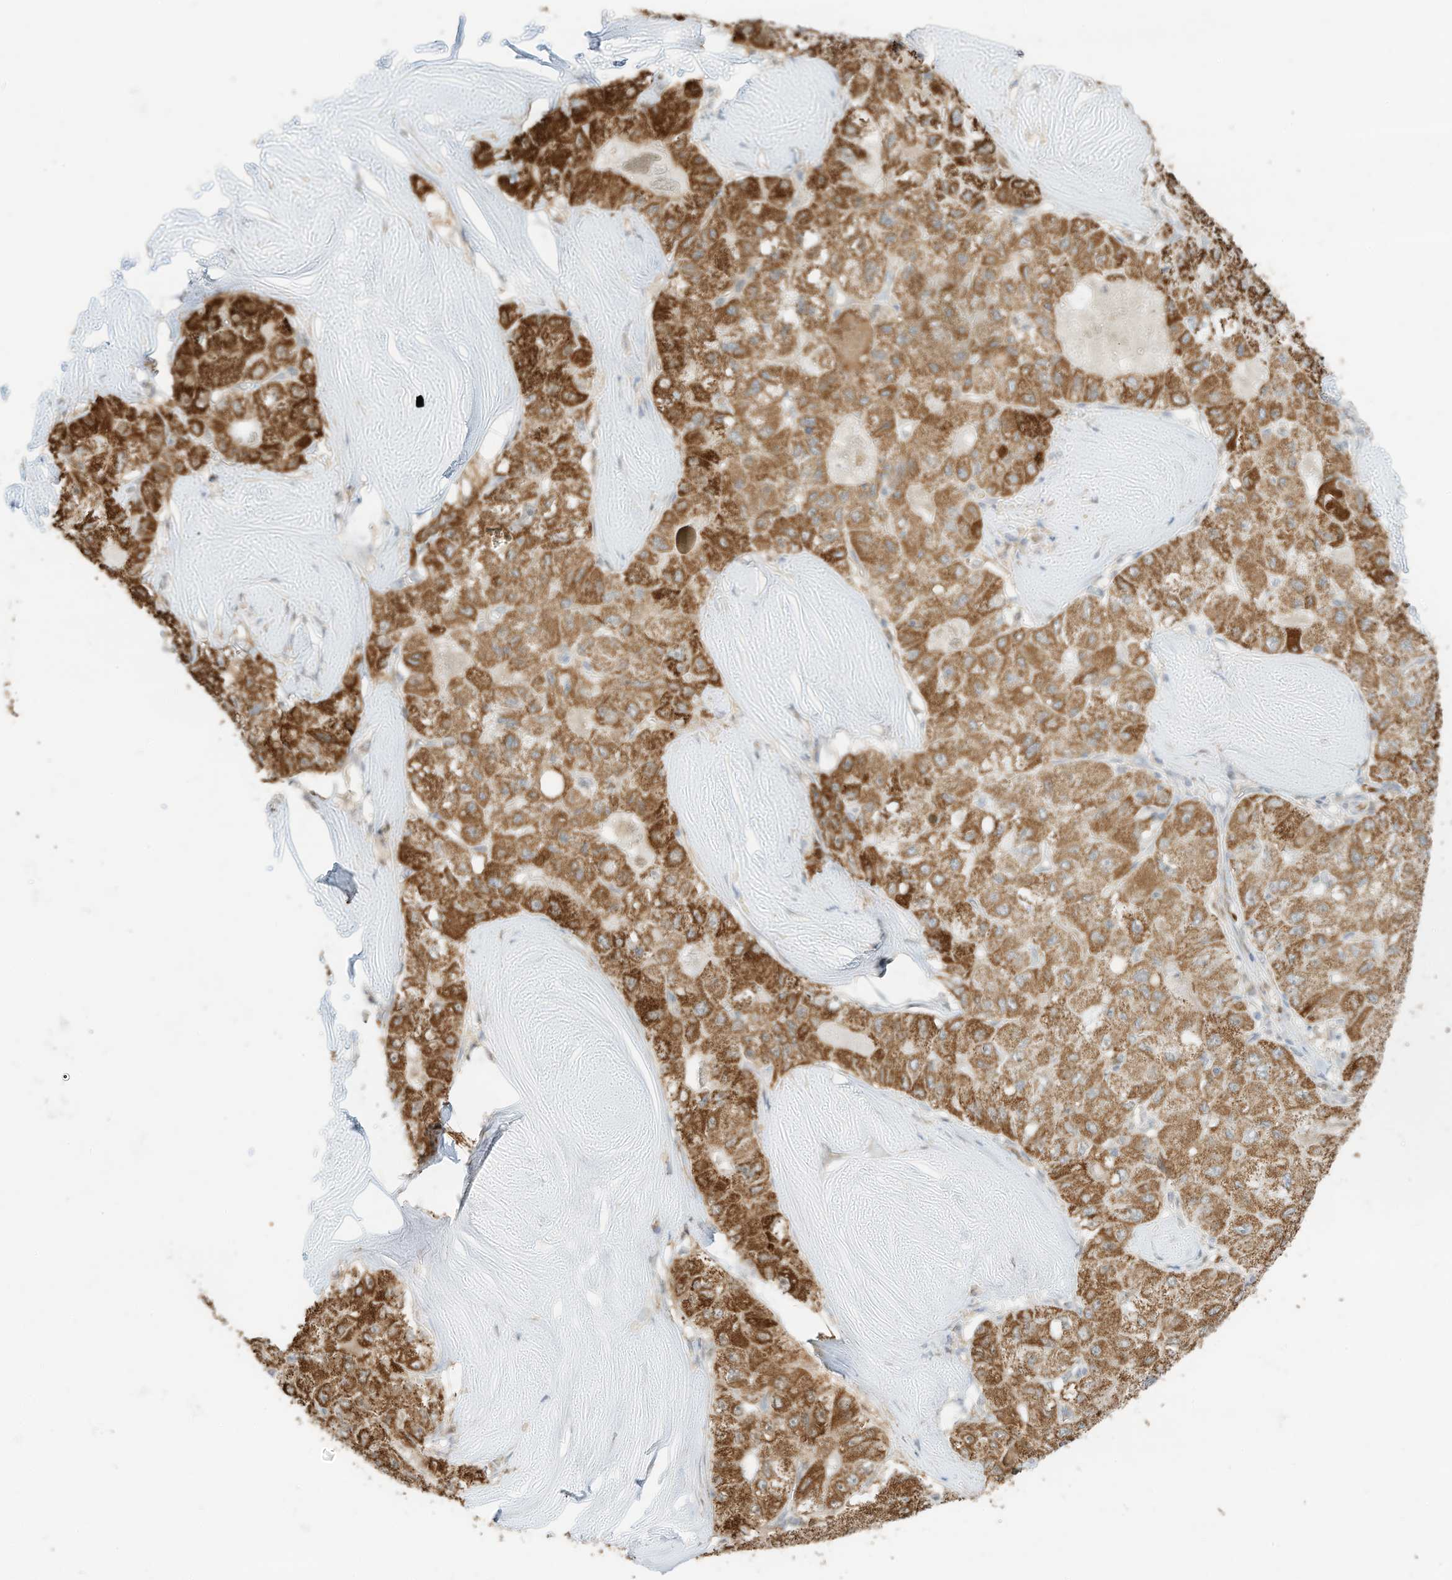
{"staining": {"intensity": "strong", "quantity": ">75%", "location": "cytoplasmic/membranous"}, "tissue": "liver cancer", "cell_type": "Tumor cells", "image_type": "cancer", "snomed": [{"axis": "morphology", "description": "Carcinoma, Hepatocellular, NOS"}, {"axis": "topography", "description": "Liver"}], "caption": "This is a micrograph of immunohistochemistry staining of liver hepatocellular carcinoma, which shows strong expression in the cytoplasmic/membranous of tumor cells.", "gene": "MTUS2", "patient": {"sex": "male", "age": 80}}